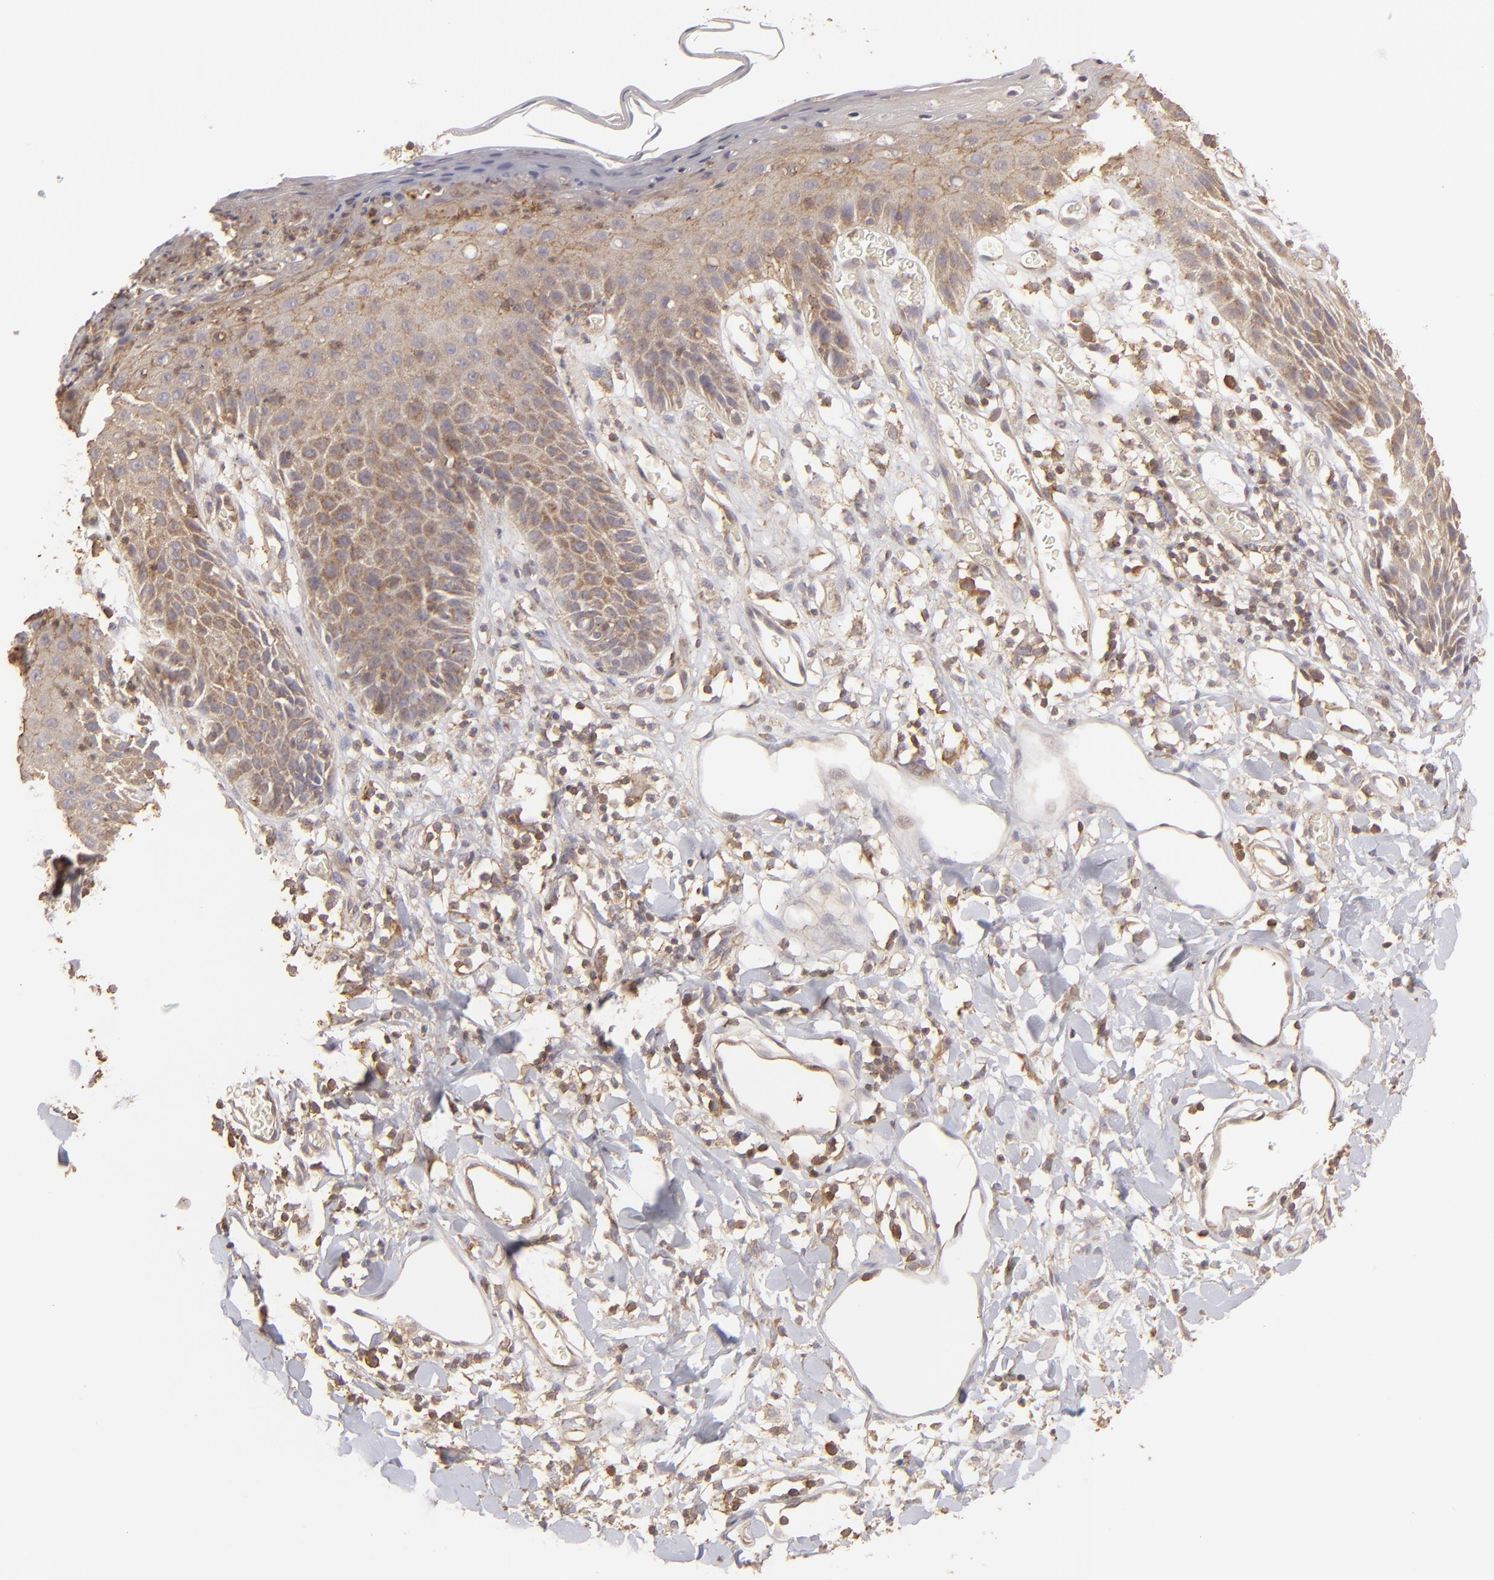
{"staining": {"intensity": "weak", "quantity": ">75%", "location": "cytoplasmic/membranous"}, "tissue": "skin", "cell_type": "Epidermal cells", "image_type": "normal", "snomed": [{"axis": "morphology", "description": "Normal tissue, NOS"}, {"axis": "topography", "description": "Vulva"}, {"axis": "topography", "description": "Peripheral nerve tissue"}], "caption": "High-power microscopy captured an immunohistochemistry image of unremarkable skin, revealing weak cytoplasmic/membranous positivity in approximately >75% of epidermal cells. (DAB = brown stain, brightfield microscopy at high magnification).", "gene": "ACTB", "patient": {"sex": "female", "age": 68}}